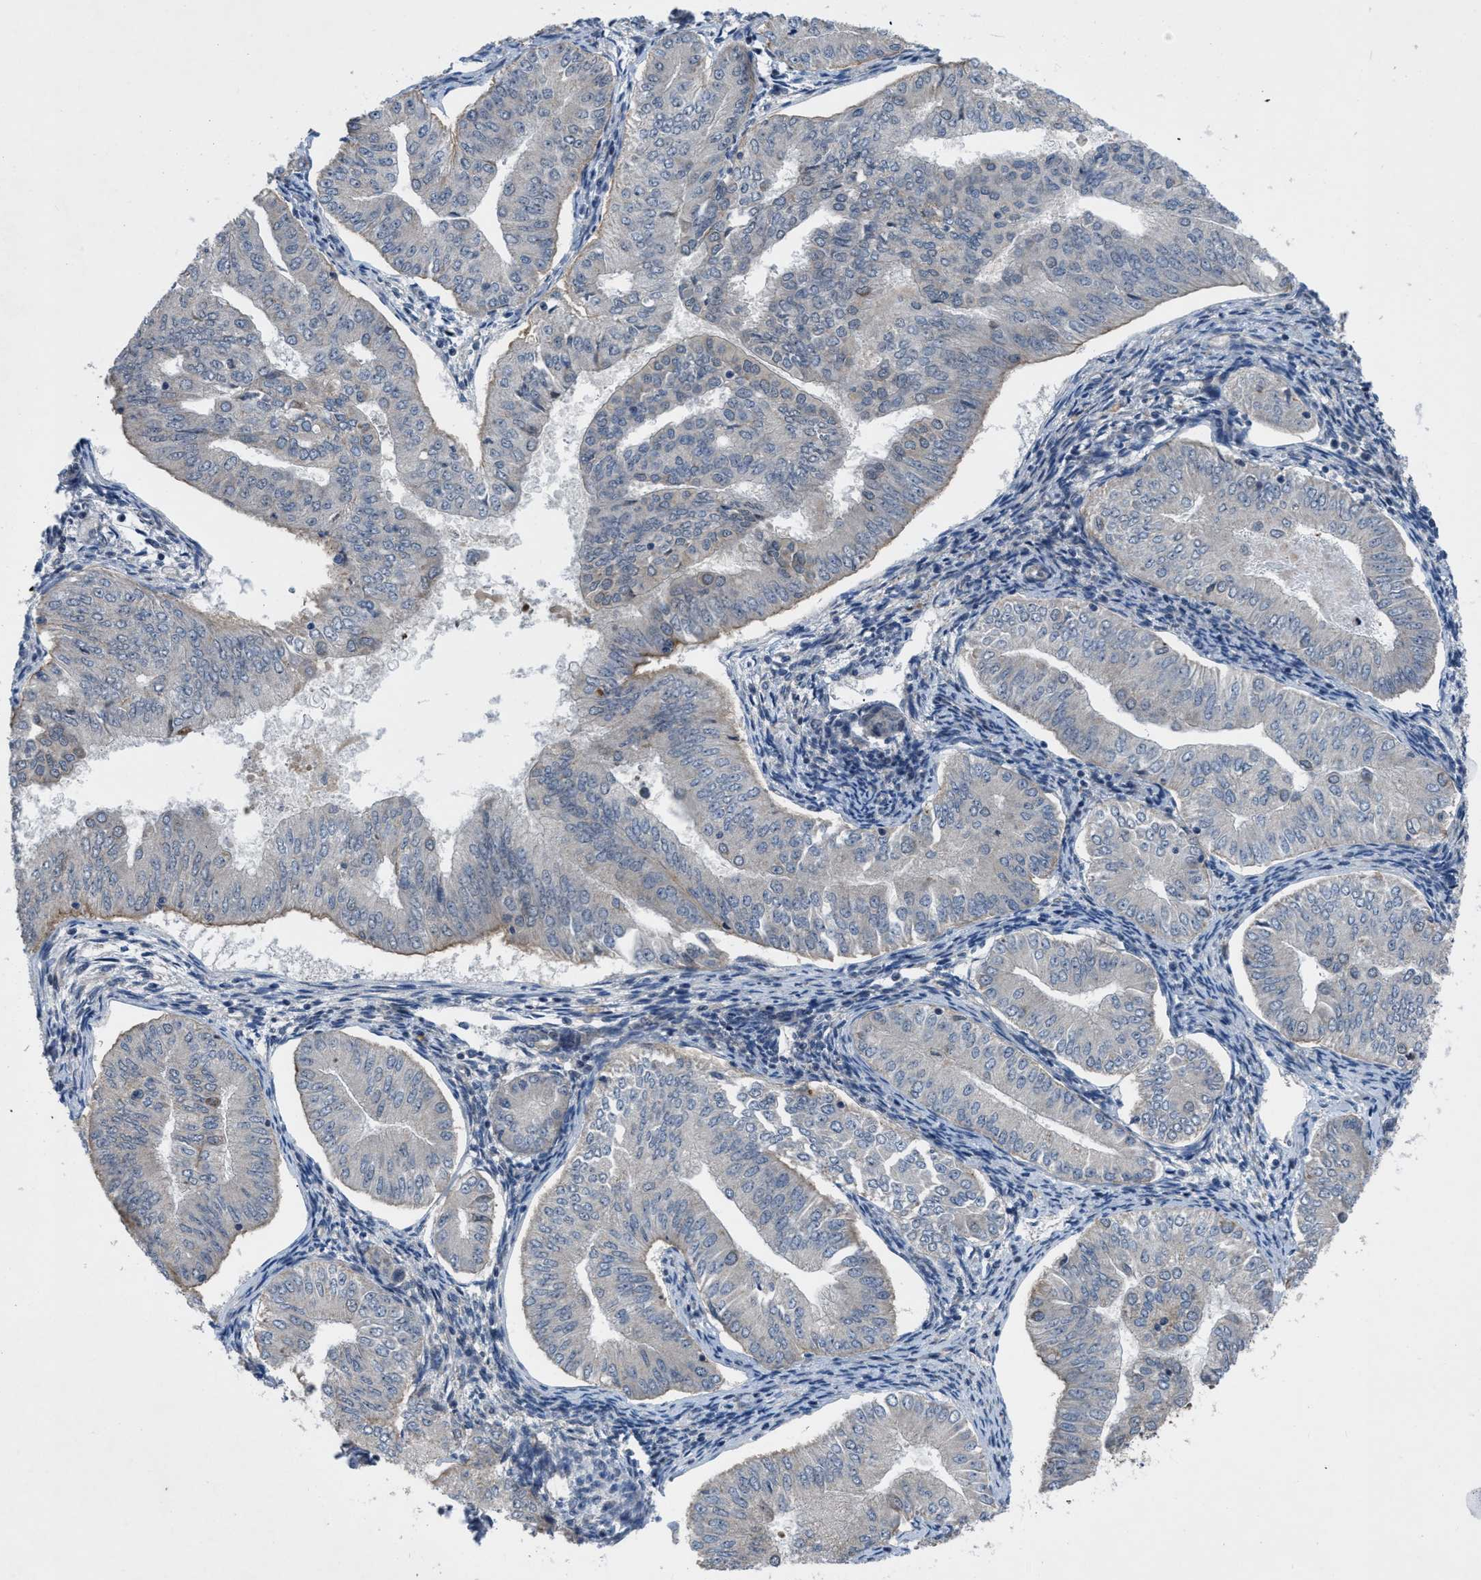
{"staining": {"intensity": "negative", "quantity": "none", "location": "none"}, "tissue": "endometrial cancer", "cell_type": "Tumor cells", "image_type": "cancer", "snomed": [{"axis": "morphology", "description": "Normal tissue, NOS"}, {"axis": "morphology", "description": "Adenocarcinoma, NOS"}, {"axis": "topography", "description": "Endometrium"}], "caption": "Histopathology image shows no significant protein positivity in tumor cells of endometrial adenocarcinoma. (Brightfield microscopy of DAB IHC at high magnification).", "gene": "ZNHIT1", "patient": {"sex": "female", "age": 53}}